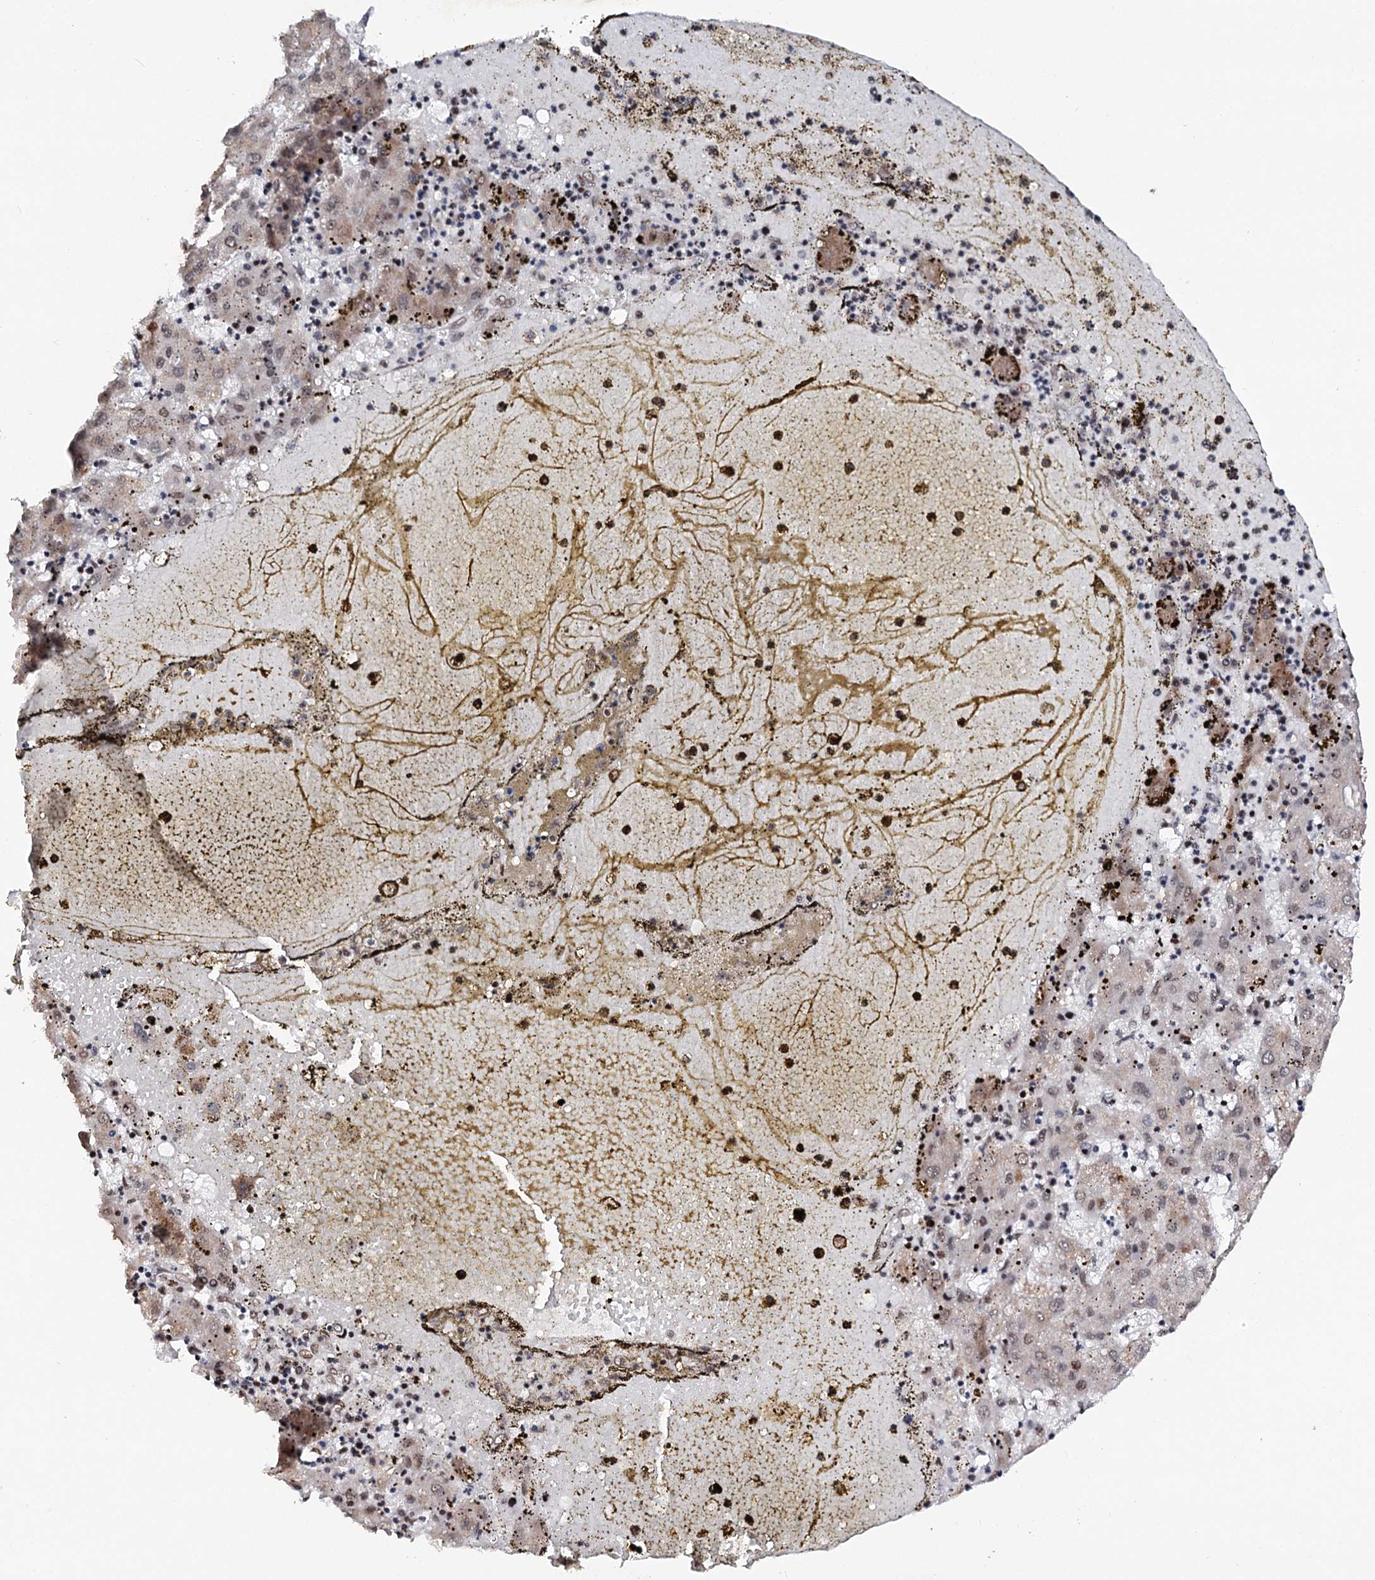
{"staining": {"intensity": "negative", "quantity": "none", "location": "none"}, "tissue": "liver cancer", "cell_type": "Tumor cells", "image_type": "cancer", "snomed": [{"axis": "morphology", "description": "Carcinoma, Hepatocellular, NOS"}, {"axis": "topography", "description": "Liver"}], "caption": "Immunohistochemical staining of liver cancer exhibits no significant staining in tumor cells.", "gene": "MATR3", "patient": {"sex": "male", "age": 72}}